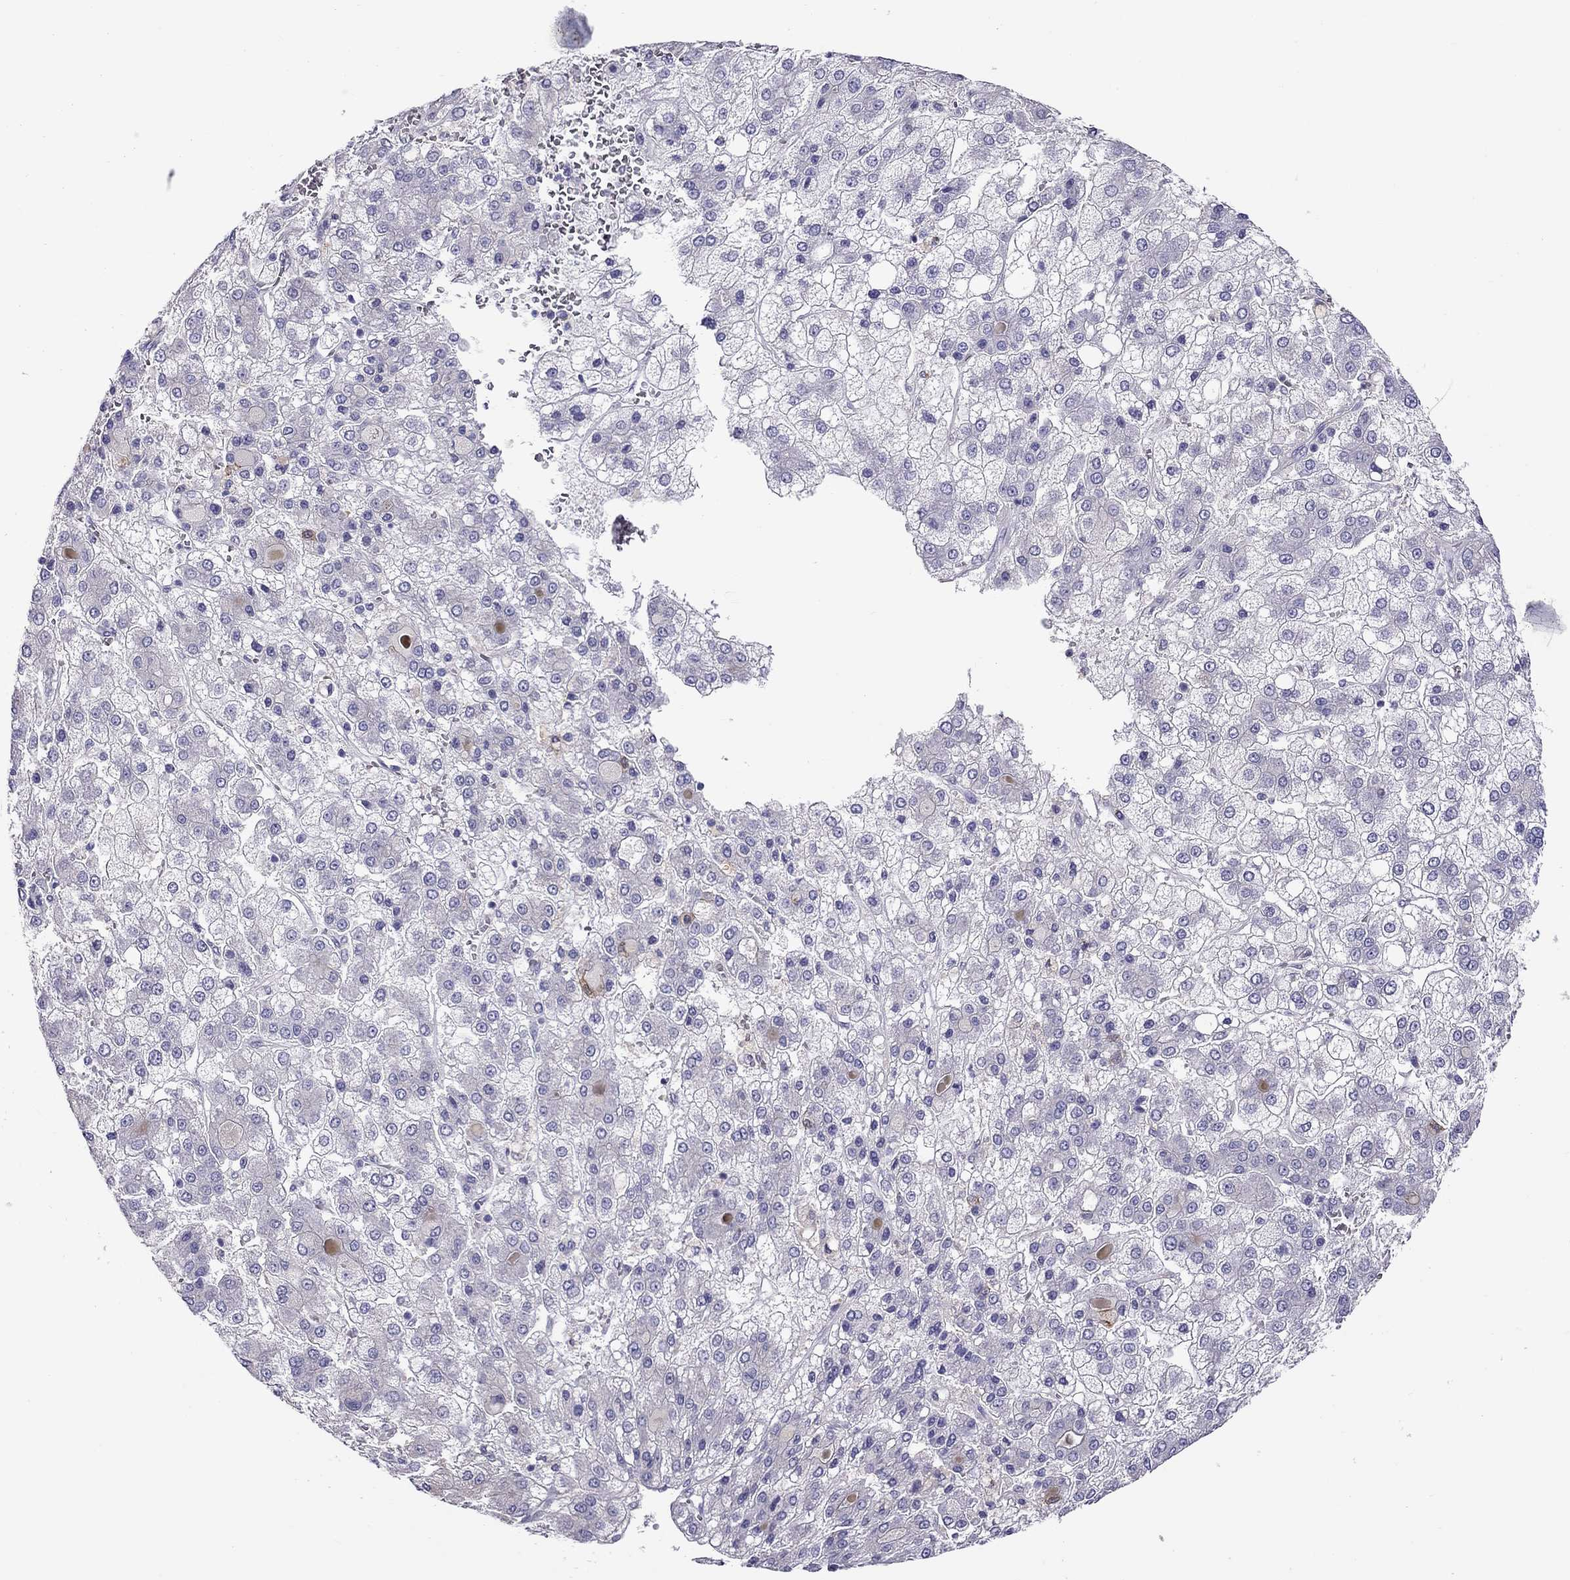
{"staining": {"intensity": "negative", "quantity": "none", "location": "none"}, "tissue": "liver cancer", "cell_type": "Tumor cells", "image_type": "cancer", "snomed": [{"axis": "morphology", "description": "Carcinoma, Hepatocellular, NOS"}, {"axis": "topography", "description": "Liver"}], "caption": "Tumor cells show no significant positivity in liver cancer (hepatocellular carcinoma).", "gene": "ALOX15B", "patient": {"sex": "male", "age": 73}}